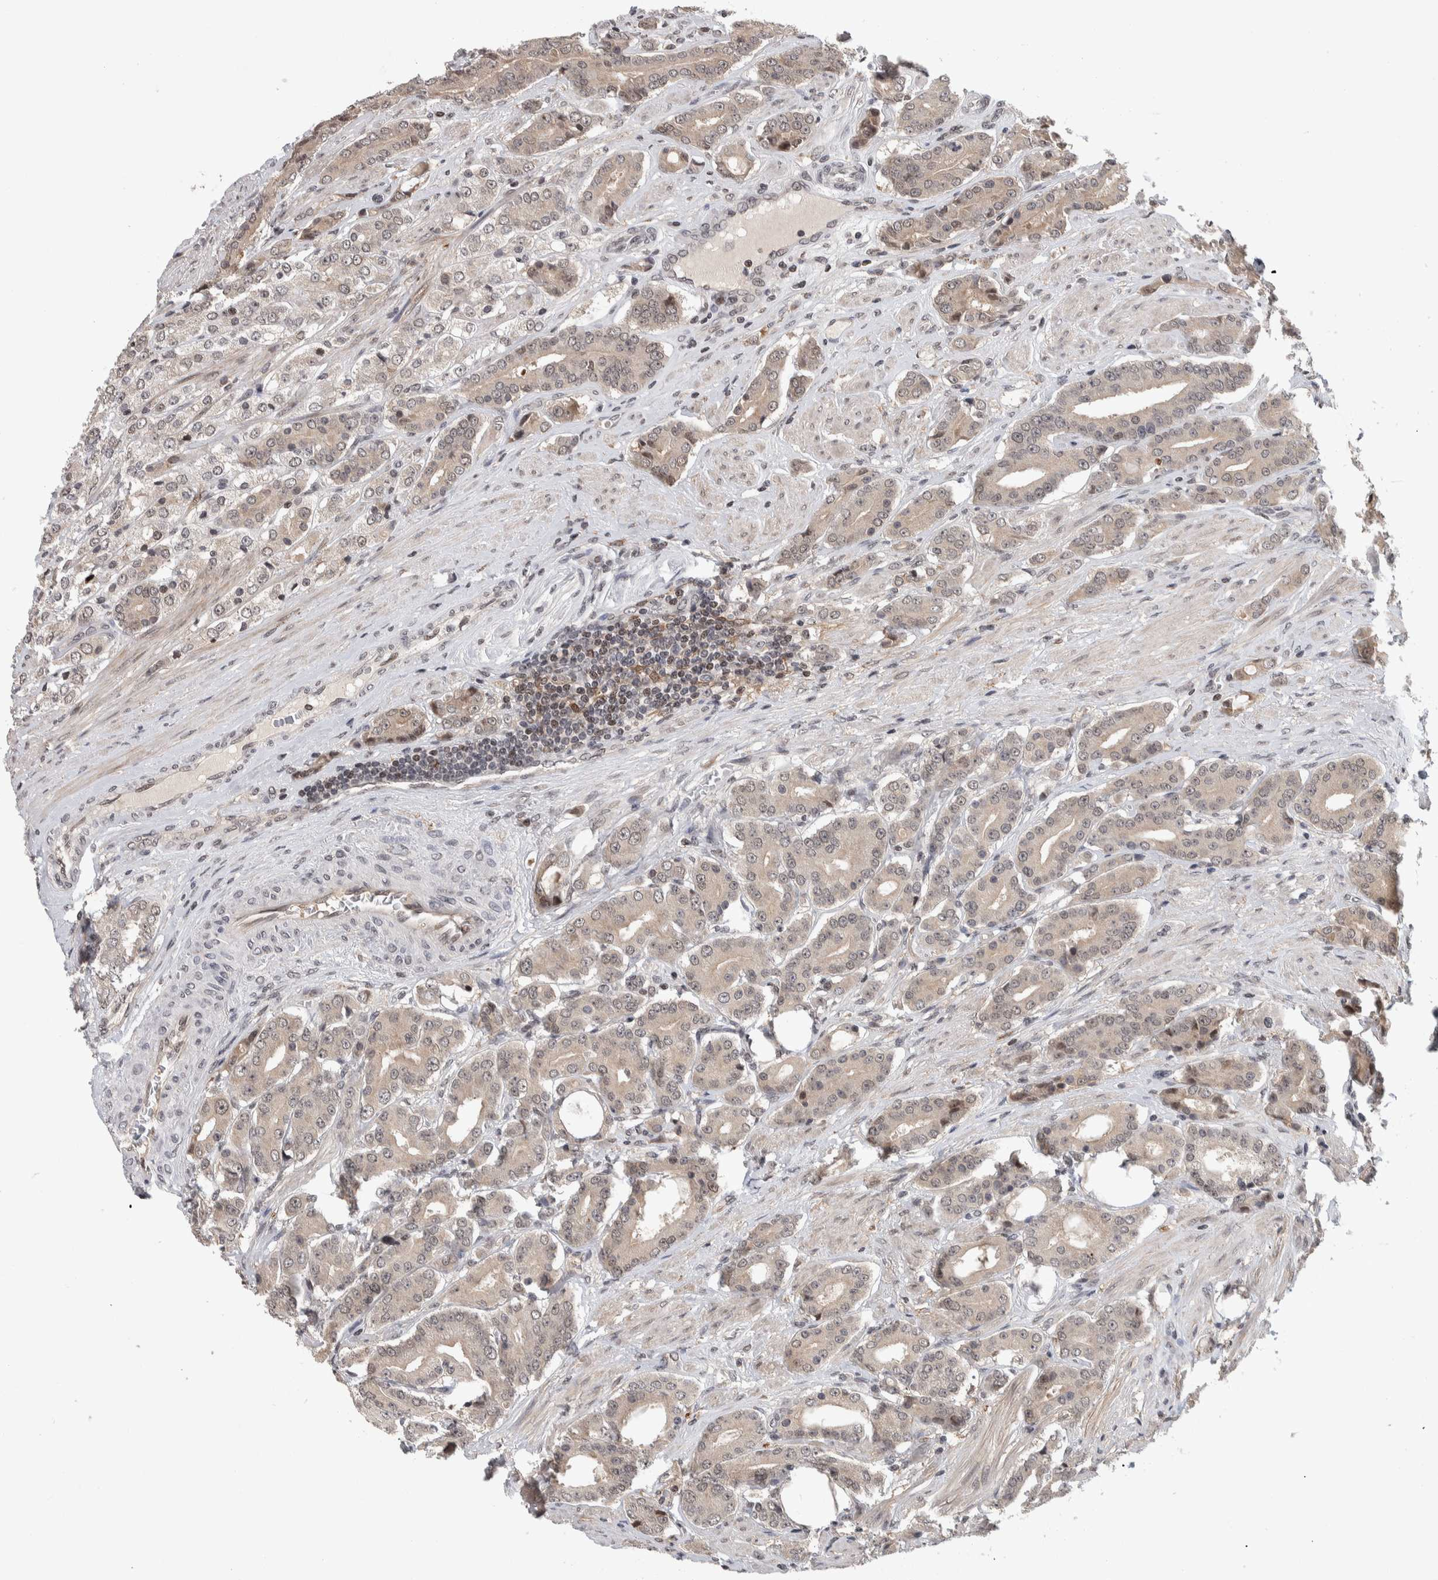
{"staining": {"intensity": "weak", "quantity": "<25%", "location": "cytoplasmic/membranous,nuclear"}, "tissue": "prostate cancer", "cell_type": "Tumor cells", "image_type": "cancer", "snomed": [{"axis": "morphology", "description": "Adenocarcinoma, High grade"}, {"axis": "topography", "description": "Prostate"}], "caption": "Photomicrograph shows no significant protein staining in tumor cells of prostate cancer.", "gene": "ZSCAN21", "patient": {"sex": "male", "age": 71}}